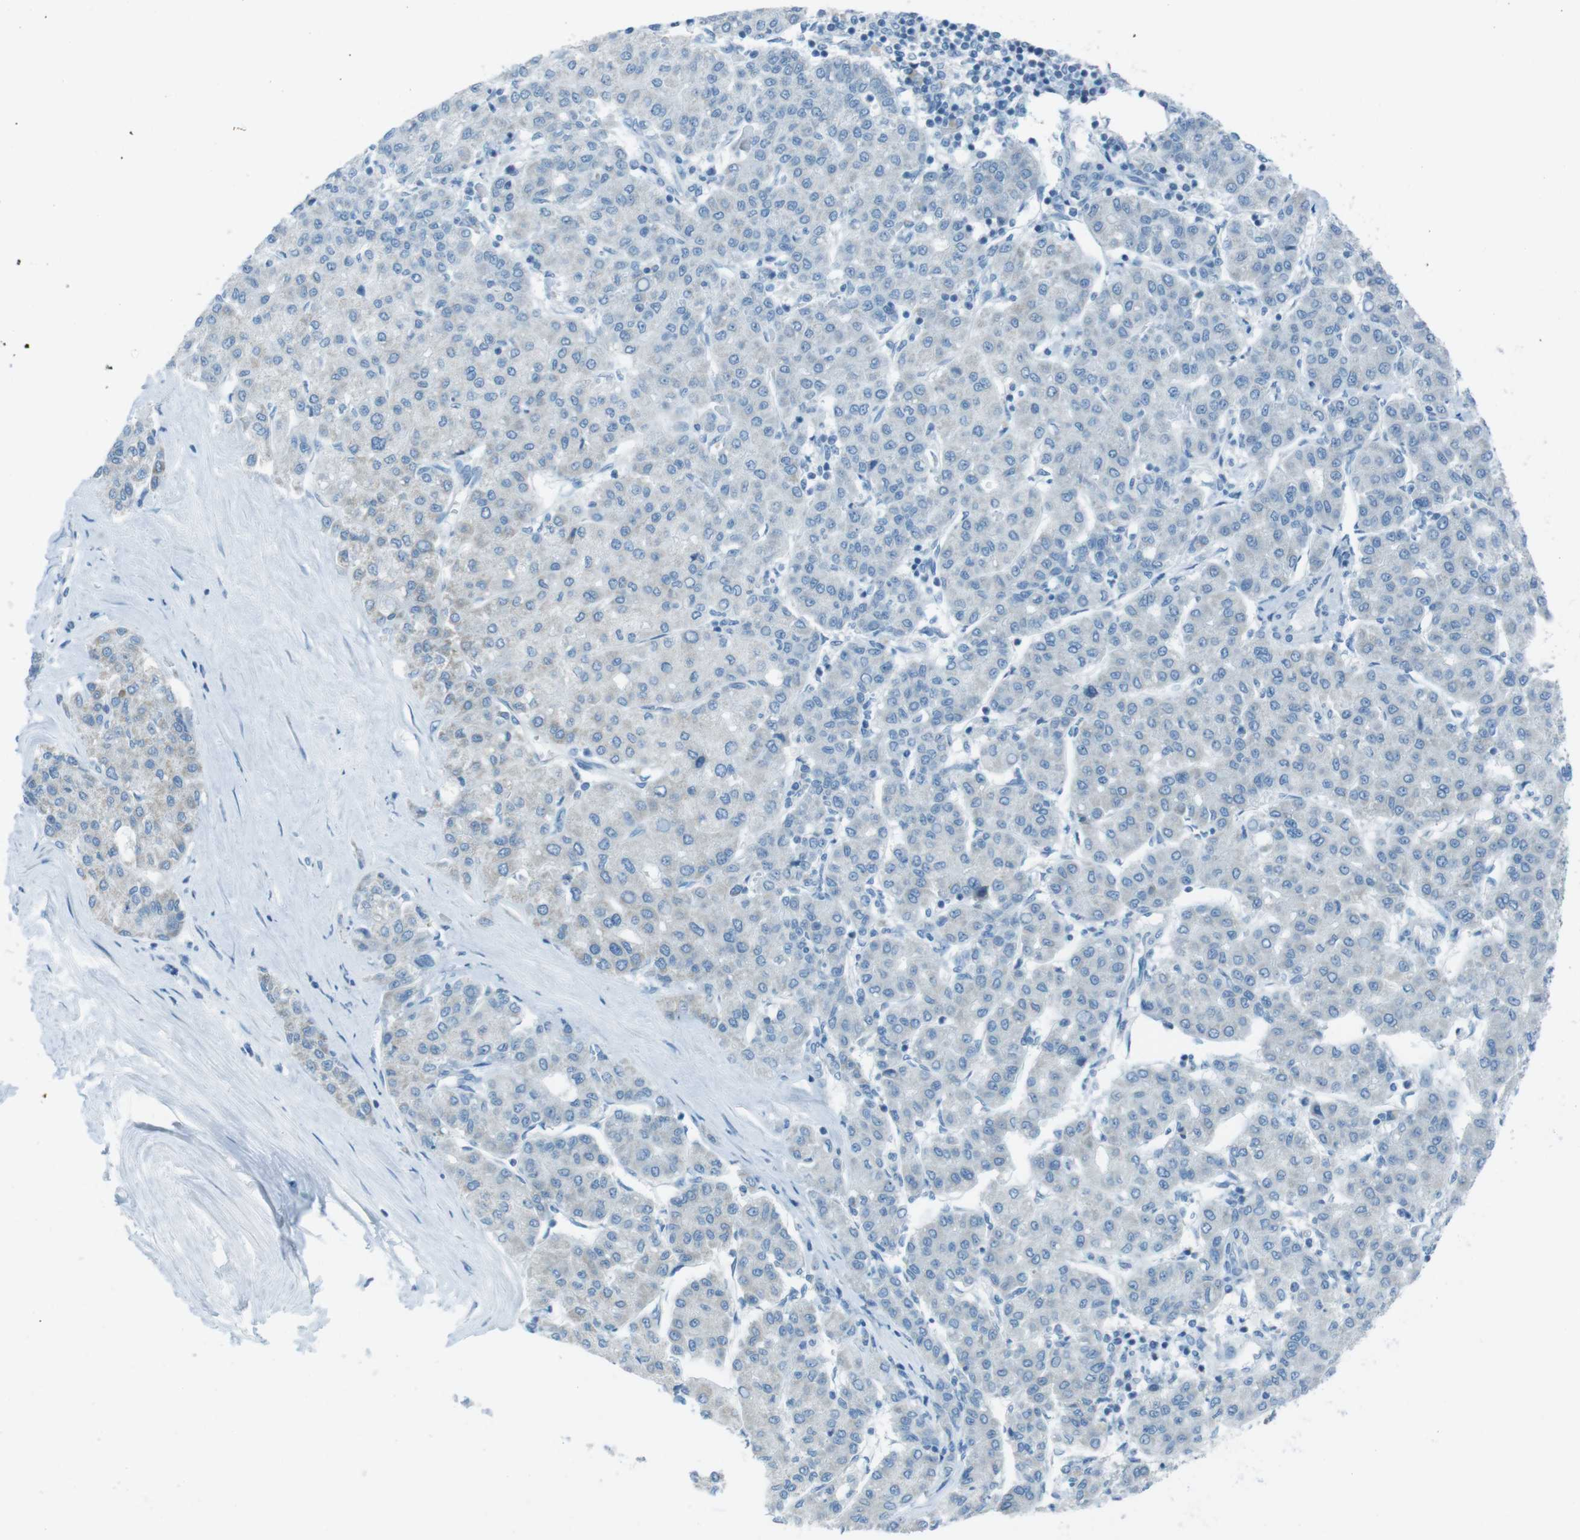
{"staining": {"intensity": "negative", "quantity": "none", "location": "none"}, "tissue": "liver cancer", "cell_type": "Tumor cells", "image_type": "cancer", "snomed": [{"axis": "morphology", "description": "Carcinoma, Hepatocellular, NOS"}, {"axis": "topography", "description": "Liver"}], "caption": "This is an immunohistochemistry histopathology image of liver cancer. There is no positivity in tumor cells.", "gene": "DNAJA3", "patient": {"sex": "male", "age": 65}}